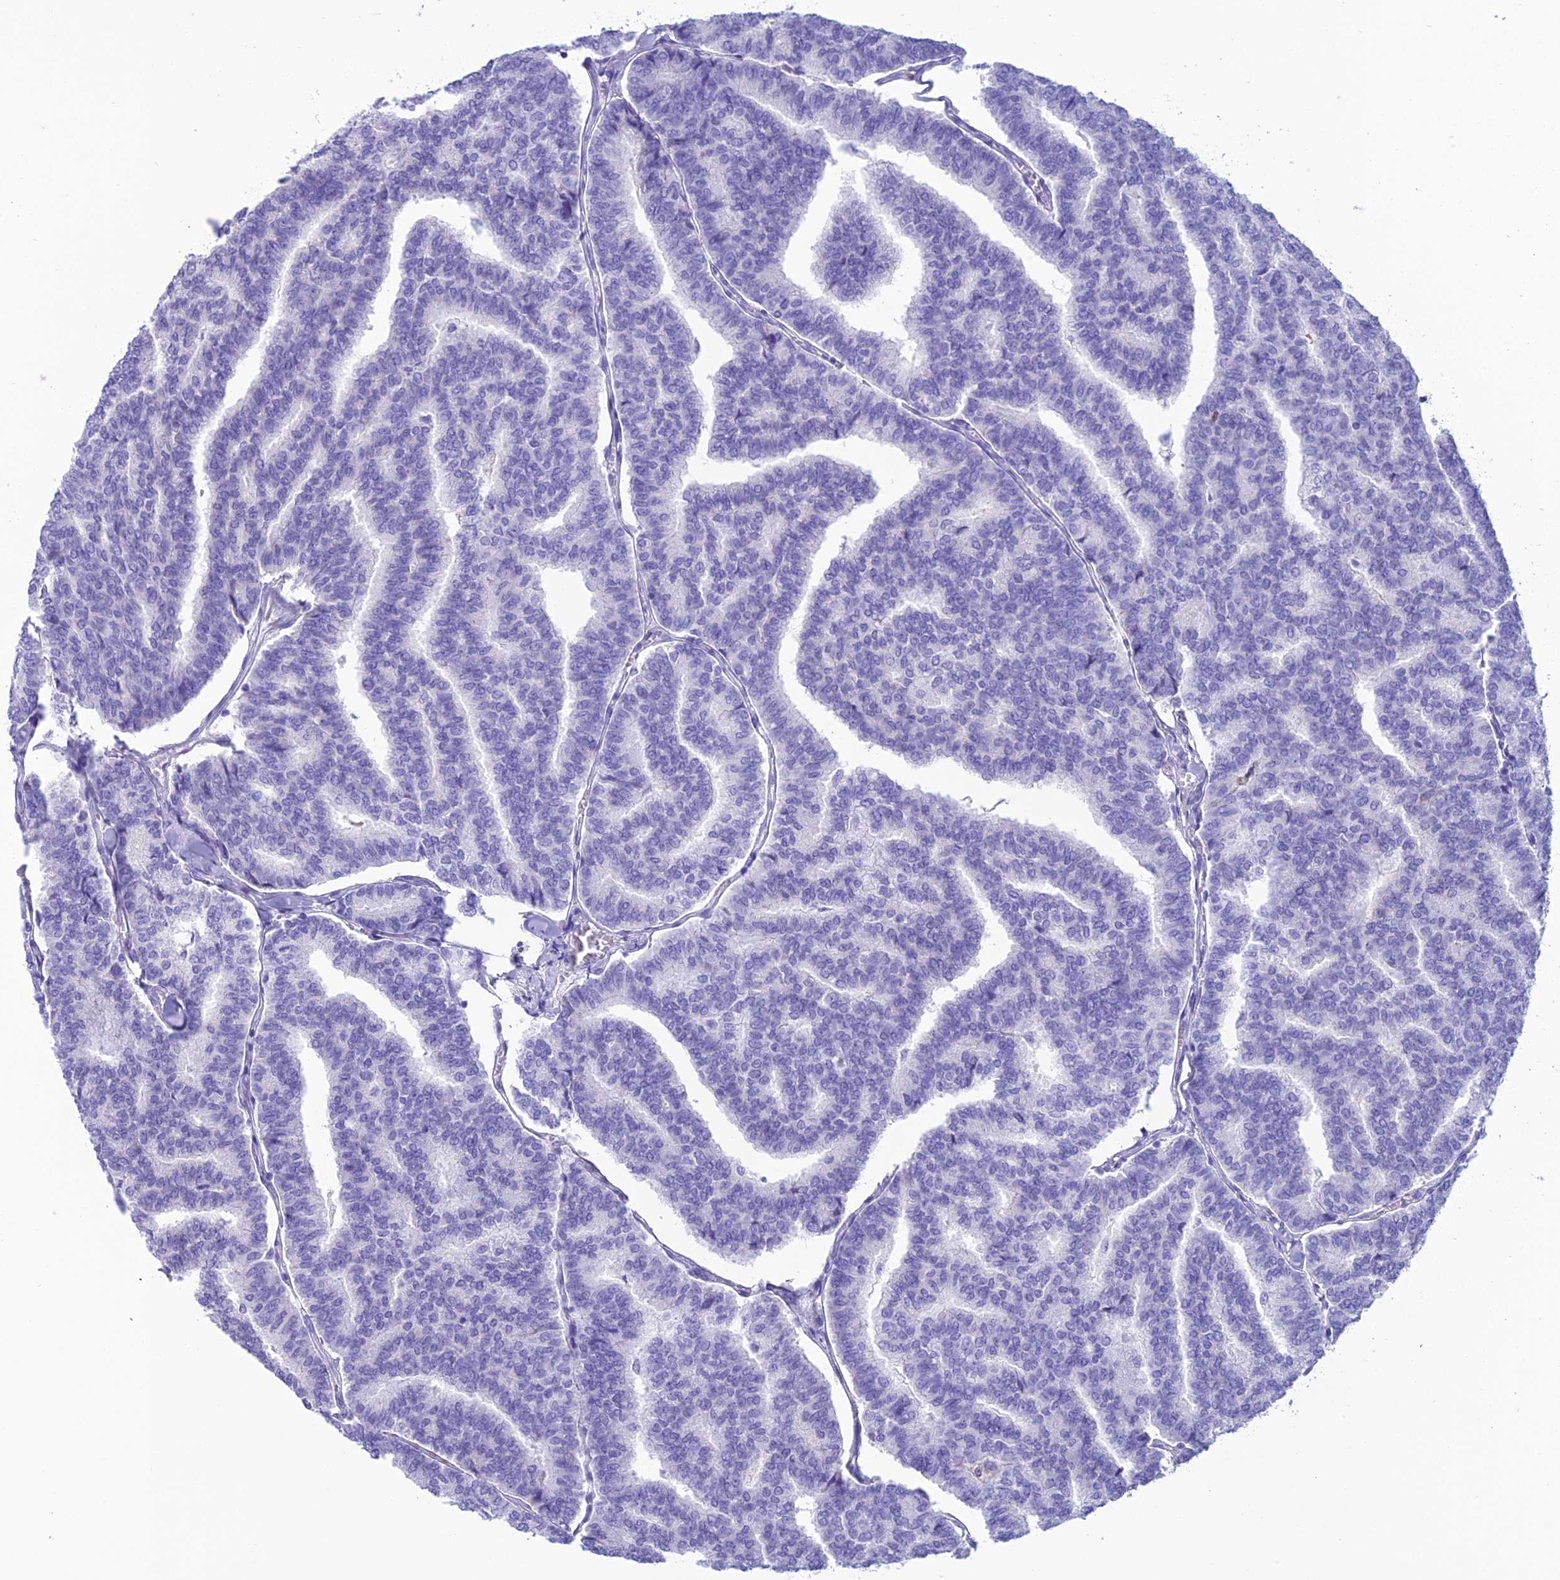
{"staining": {"intensity": "negative", "quantity": "none", "location": "none"}, "tissue": "thyroid cancer", "cell_type": "Tumor cells", "image_type": "cancer", "snomed": [{"axis": "morphology", "description": "Papillary adenocarcinoma, NOS"}, {"axis": "topography", "description": "Thyroid gland"}], "caption": "Immunohistochemistry of thyroid cancer (papillary adenocarcinoma) shows no staining in tumor cells.", "gene": "TRAM1L1", "patient": {"sex": "female", "age": 35}}